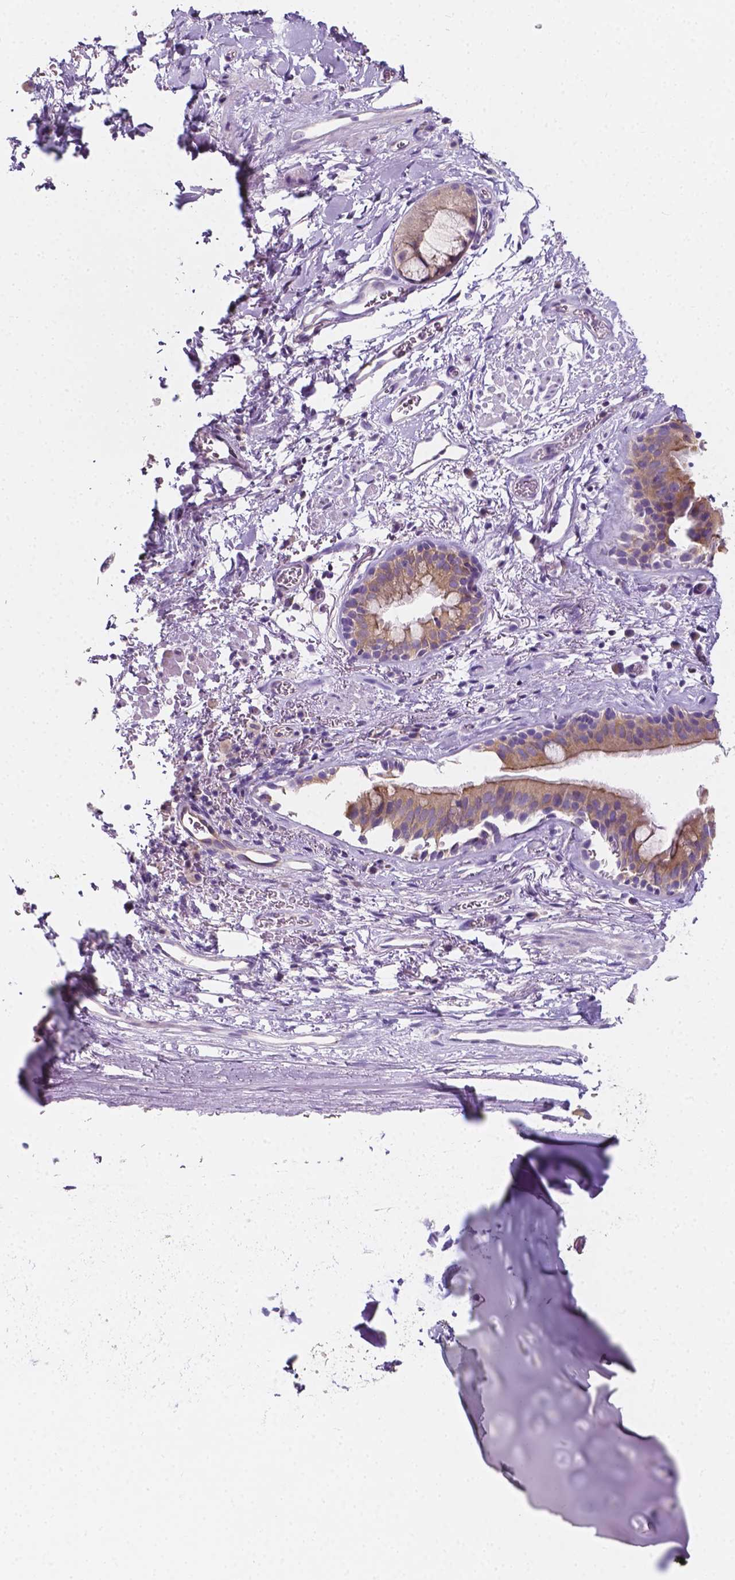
{"staining": {"intensity": "weak", "quantity": ">75%", "location": "cytoplasmic/membranous"}, "tissue": "bronchus", "cell_type": "Respiratory epithelial cells", "image_type": "normal", "snomed": [{"axis": "morphology", "description": "Normal tissue, NOS"}, {"axis": "topography", "description": "Cartilage tissue"}, {"axis": "topography", "description": "Bronchus"}], "caption": "Immunohistochemistry (IHC) of benign bronchus exhibits low levels of weak cytoplasmic/membranous expression in about >75% of respiratory epithelial cells.", "gene": "SIRT2", "patient": {"sex": "male", "age": 58}}